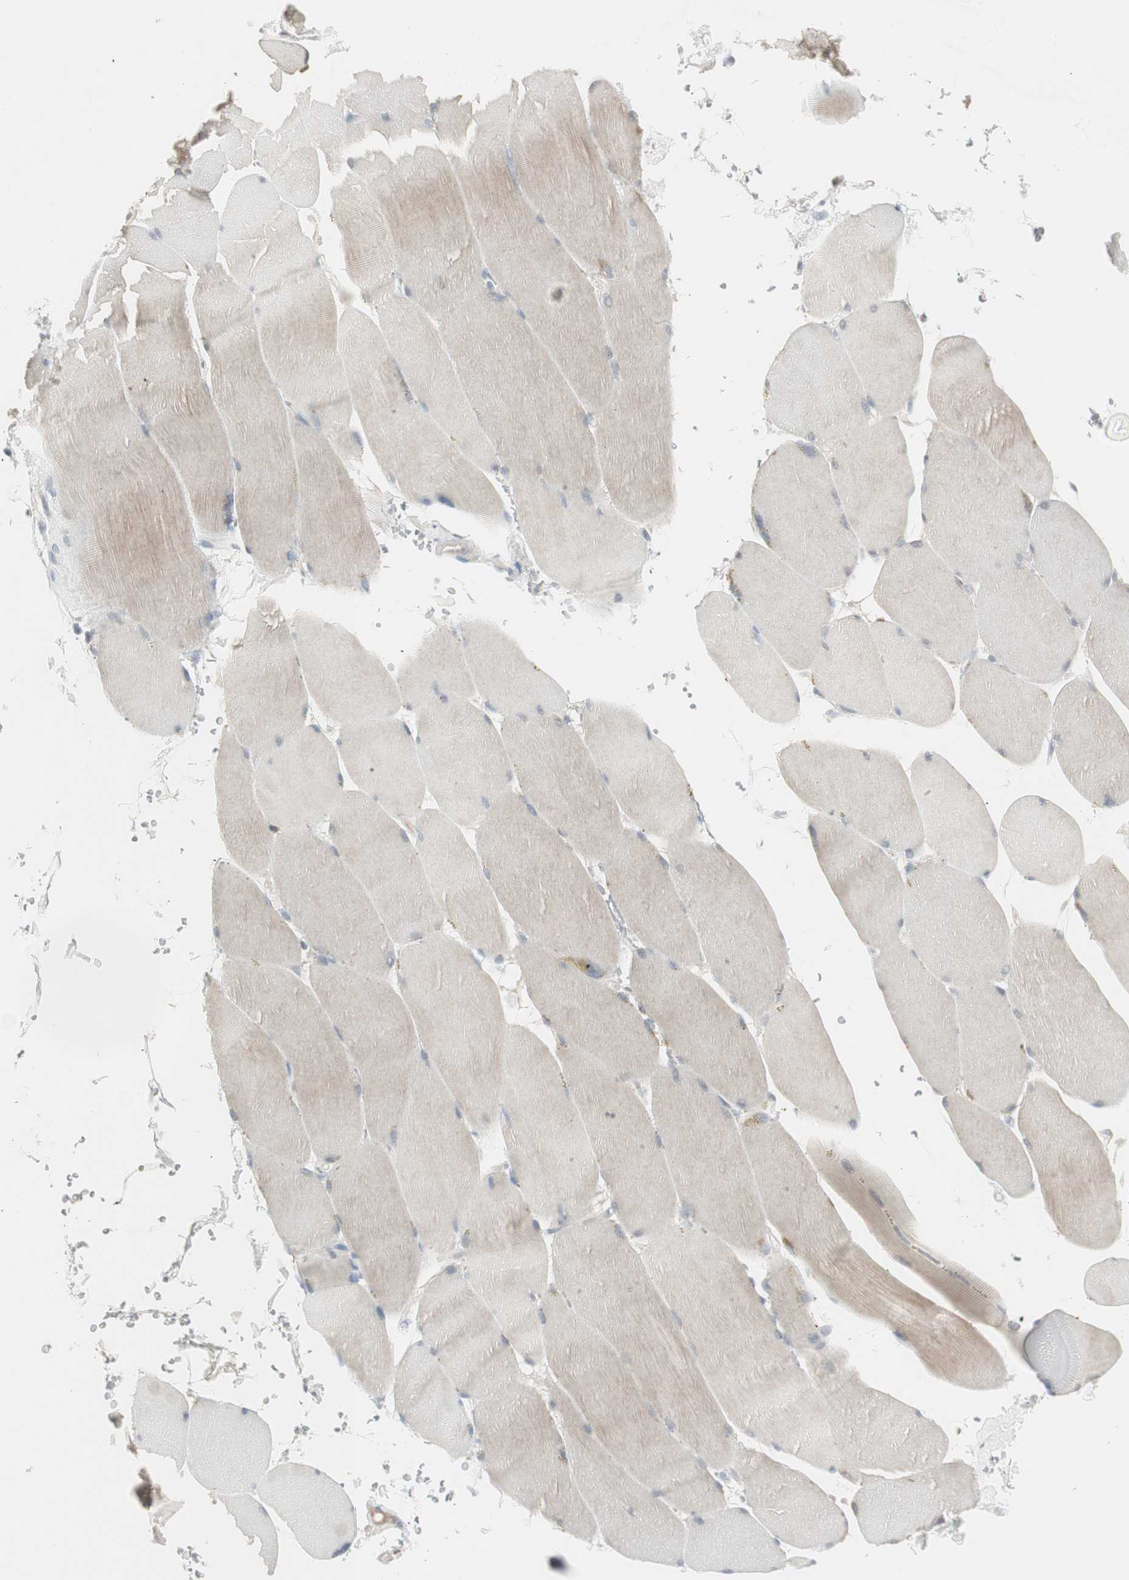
{"staining": {"intensity": "negative", "quantity": "none", "location": "none"}, "tissue": "skeletal muscle", "cell_type": "Myocytes", "image_type": "normal", "snomed": [{"axis": "morphology", "description": "Normal tissue, NOS"}, {"axis": "topography", "description": "Skin"}, {"axis": "topography", "description": "Skeletal muscle"}], "caption": "Immunohistochemical staining of benign human skeletal muscle shows no significant positivity in myocytes.", "gene": "MAP4K4", "patient": {"sex": "male", "age": 83}}